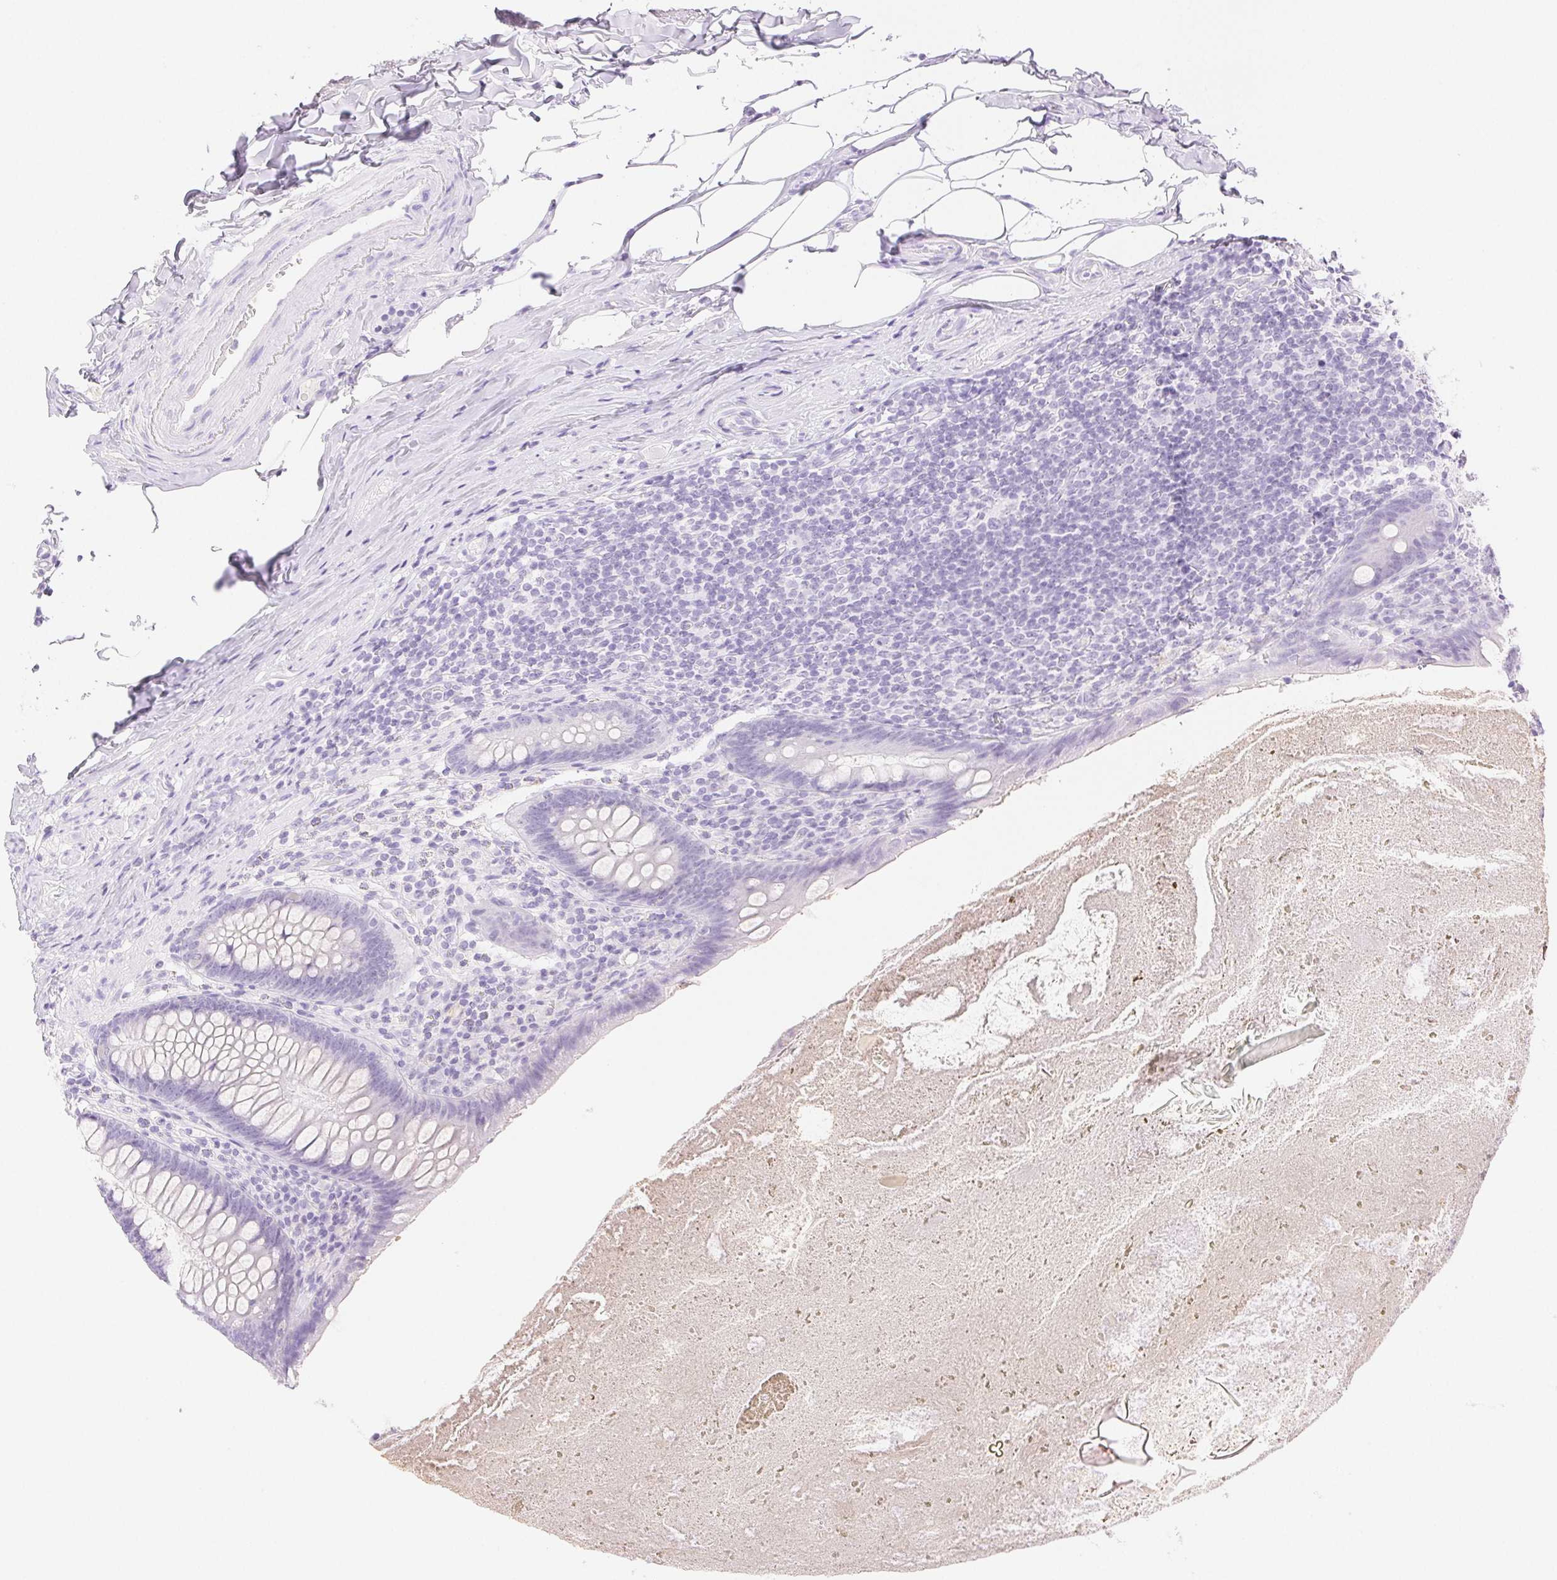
{"staining": {"intensity": "negative", "quantity": "none", "location": "none"}, "tissue": "appendix", "cell_type": "Glandular cells", "image_type": "normal", "snomed": [{"axis": "morphology", "description": "Normal tissue, NOS"}, {"axis": "topography", "description": "Appendix"}], "caption": "This is an IHC photomicrograph of benign human appendix. There is no staining in glandular cells.", "gene": "SPACA4", "patient": {"sex": "male", "age": 47}}